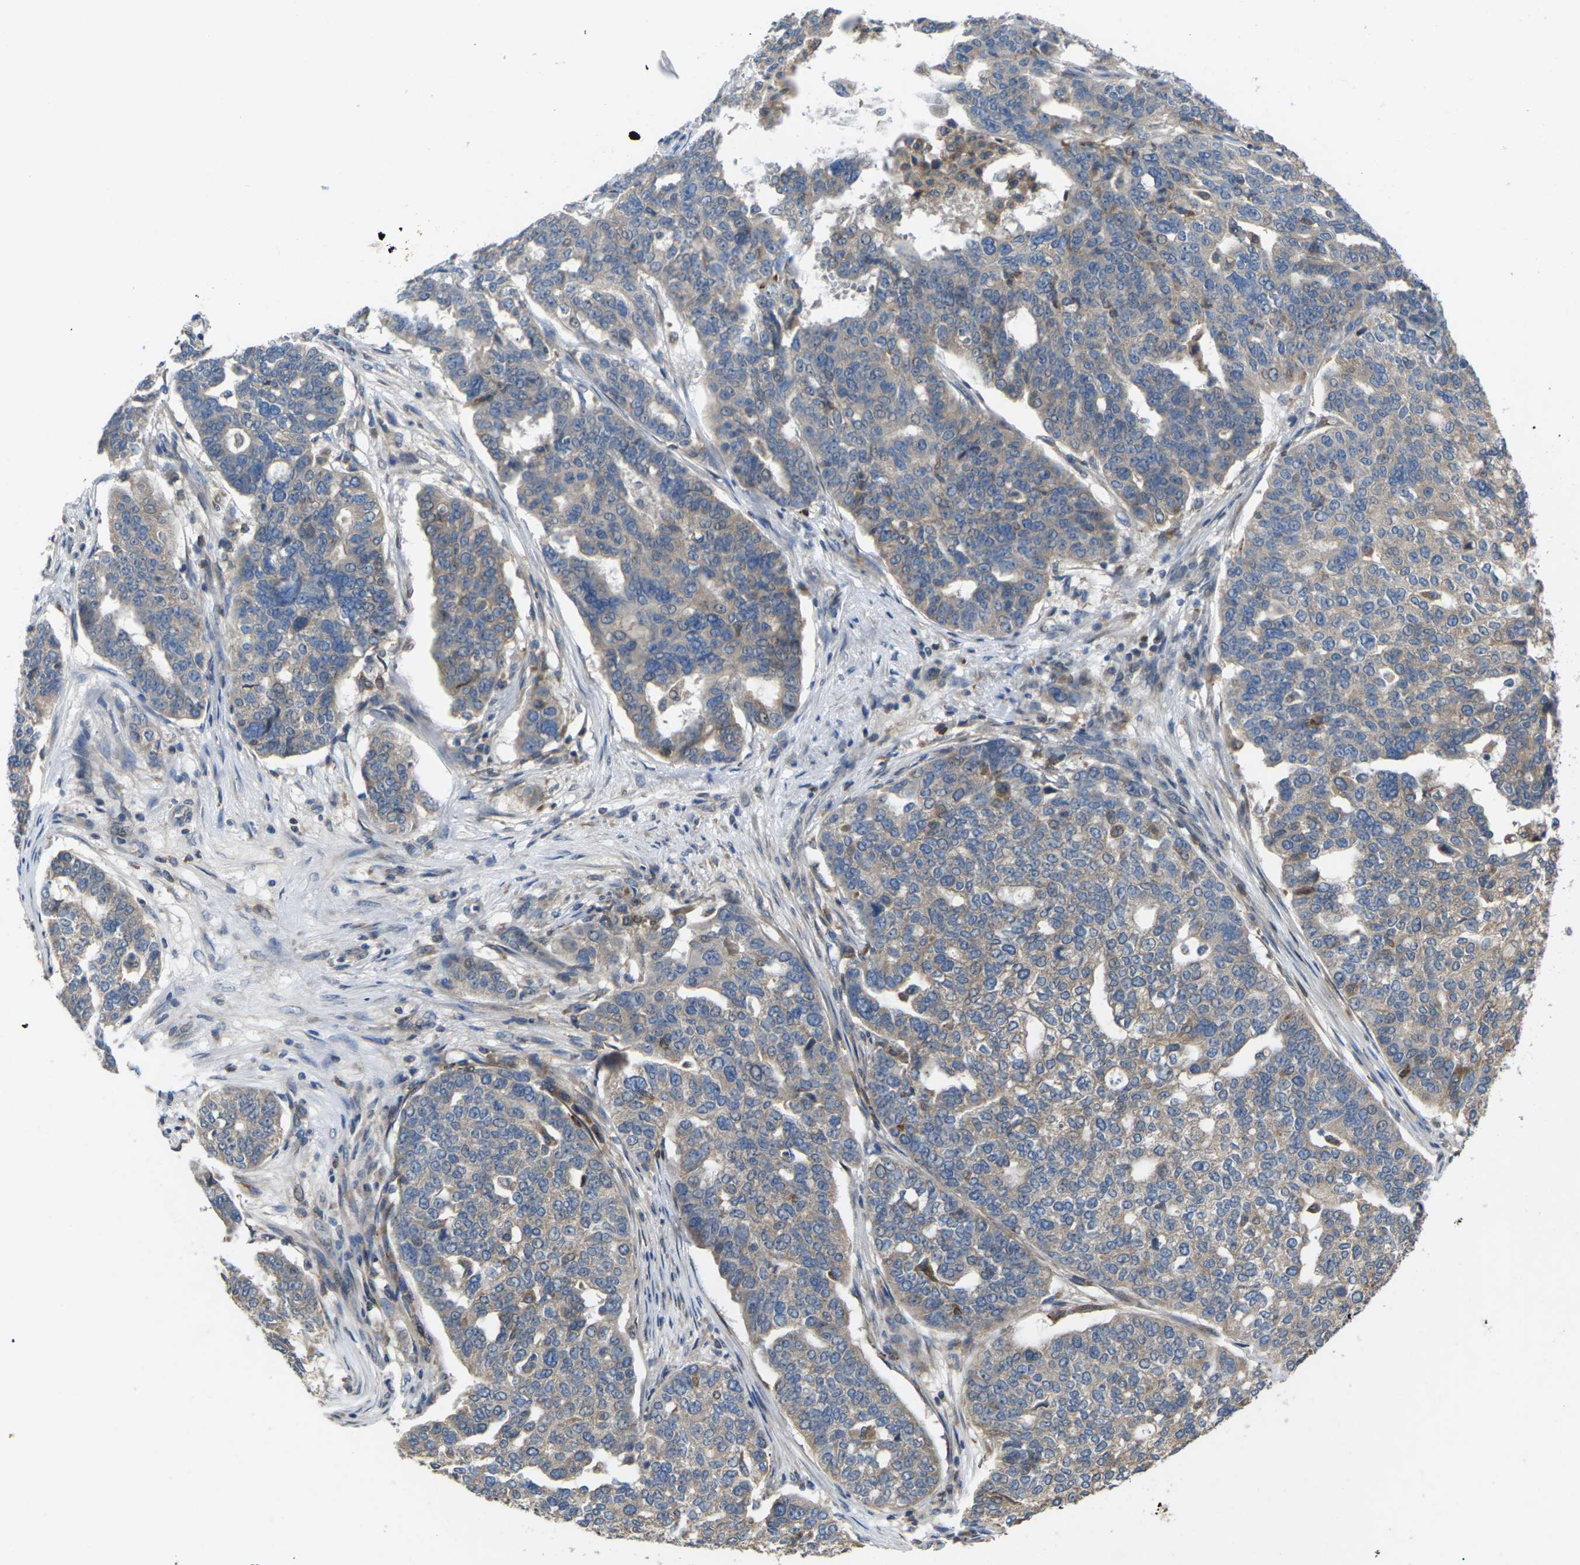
{"staining": {"intensity": "weak", "quantity": "<25%", "location": "cytoplasmic/membranous"}, "tissue": "ovarian cancer", "cell_type": "Tumor cells", "image_type": "cancer", "snomed": [{"axis": "morphology", "description": "Cystadenocarcinoma, serous, NOS"}, {"axis": "topography", "description": "Ovary"}], "caption": "Immunohistochemistry image of human ovarian cancer (serous cystadenocarcinoma) stained for a protein (brown), which shows no expression in tumor cells.", "gene": "TIAM1", "patient": {"sex": "female", "age": 59}}